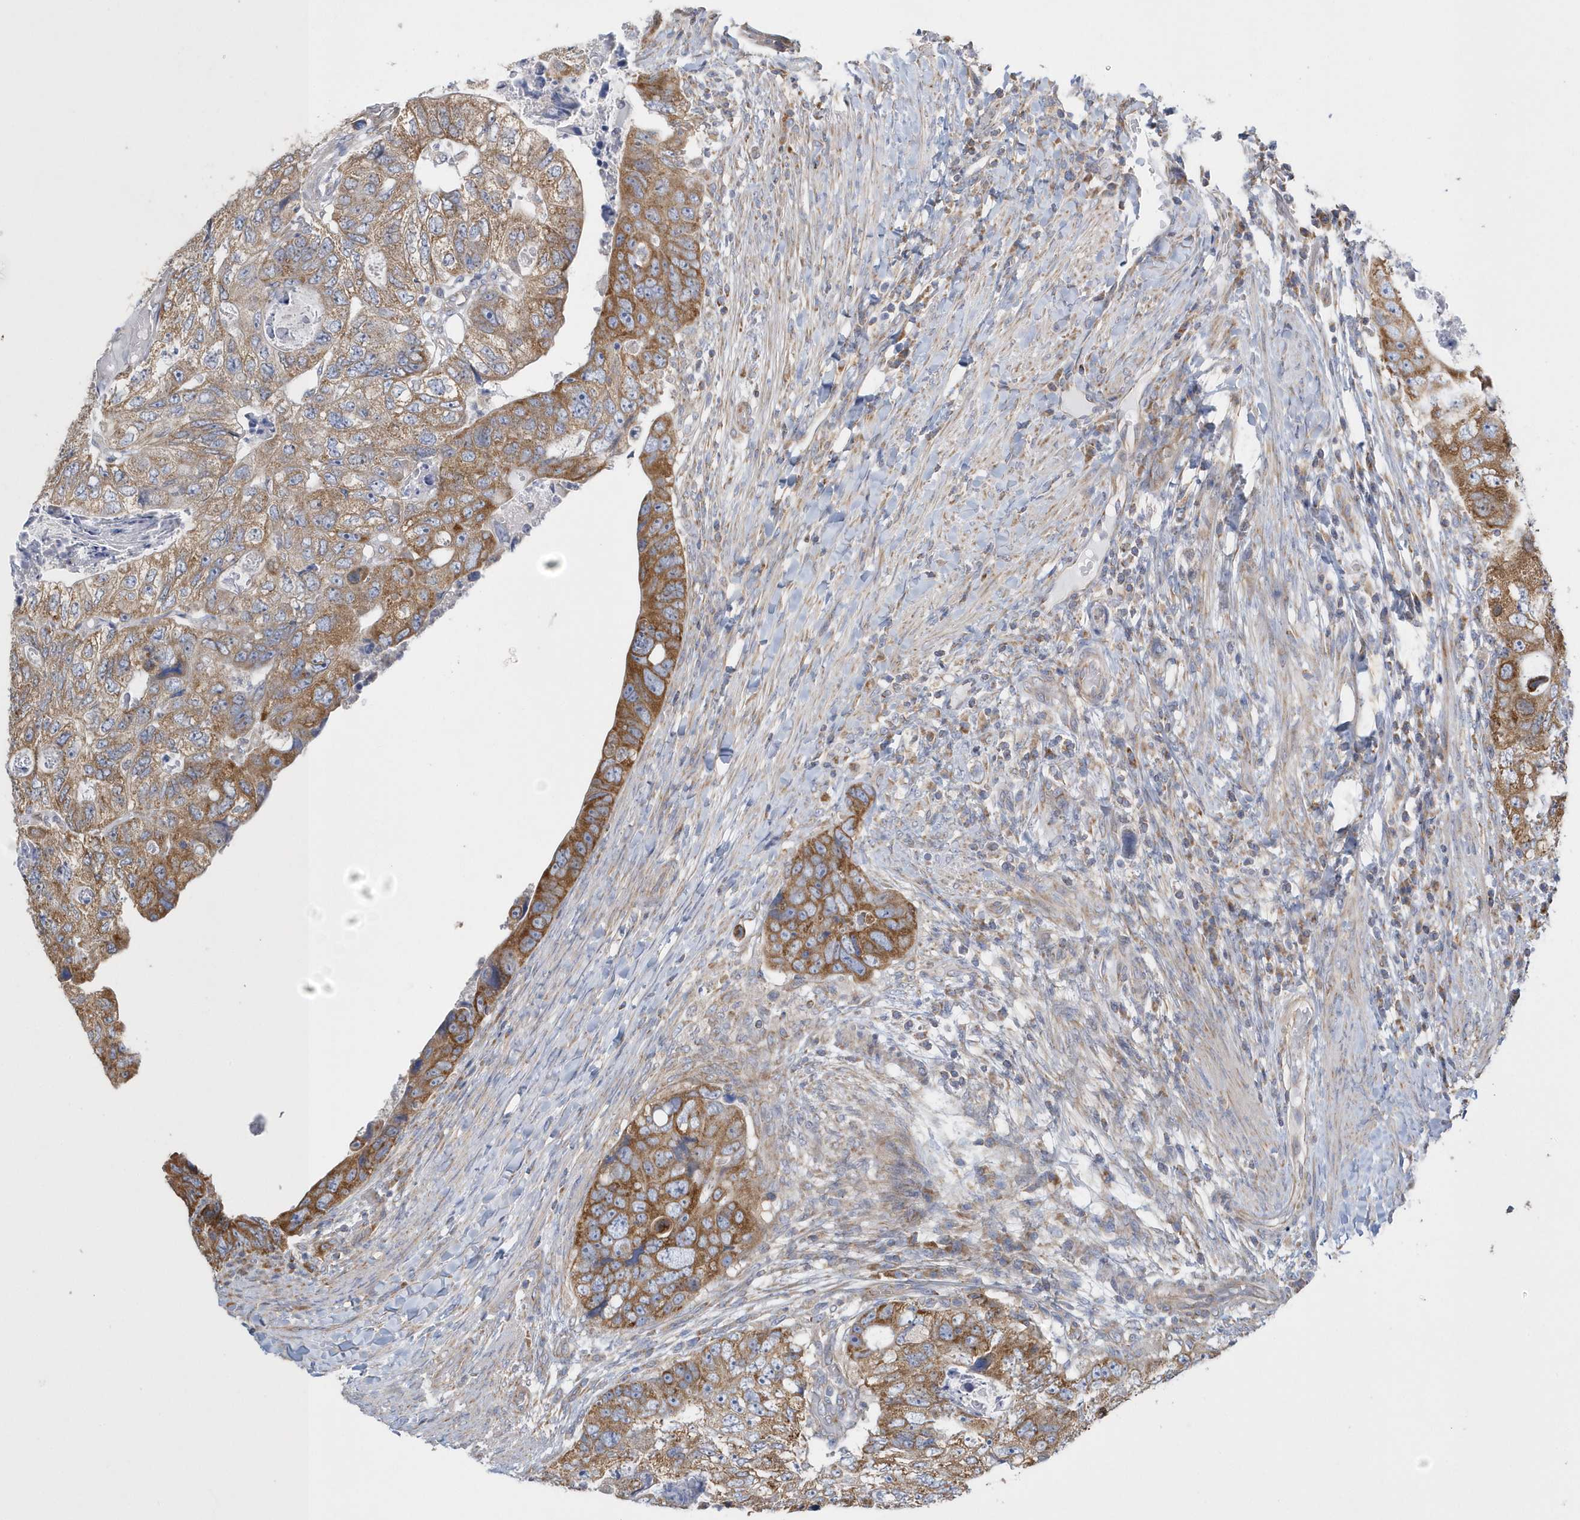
{"staining": {"intensity": "strong", "quantity": "25%-75%", "location": "cytoplasmic/membranous"}, "tissue": "colorectal cancer", "cell_type": "Tumor cells", "image_type": "cancer", "snomed": [{"axis": "morphology", "description": "Adenocarcinoma, NOS"}, {"axis": "topography", "description": "Rectum"}], "caption": "IHC histopathology image of neoplastic tissue: adenocarcinoma (colorectal) stained using IHC displays high levels of strong protein expression localized specifically in the cytoplasmic/membranous of tumor cells, appearing as a cytoplasmic/membranous brown color.", "gene": "SPATA5", "patient": {"sex": "male", "age": 59}}